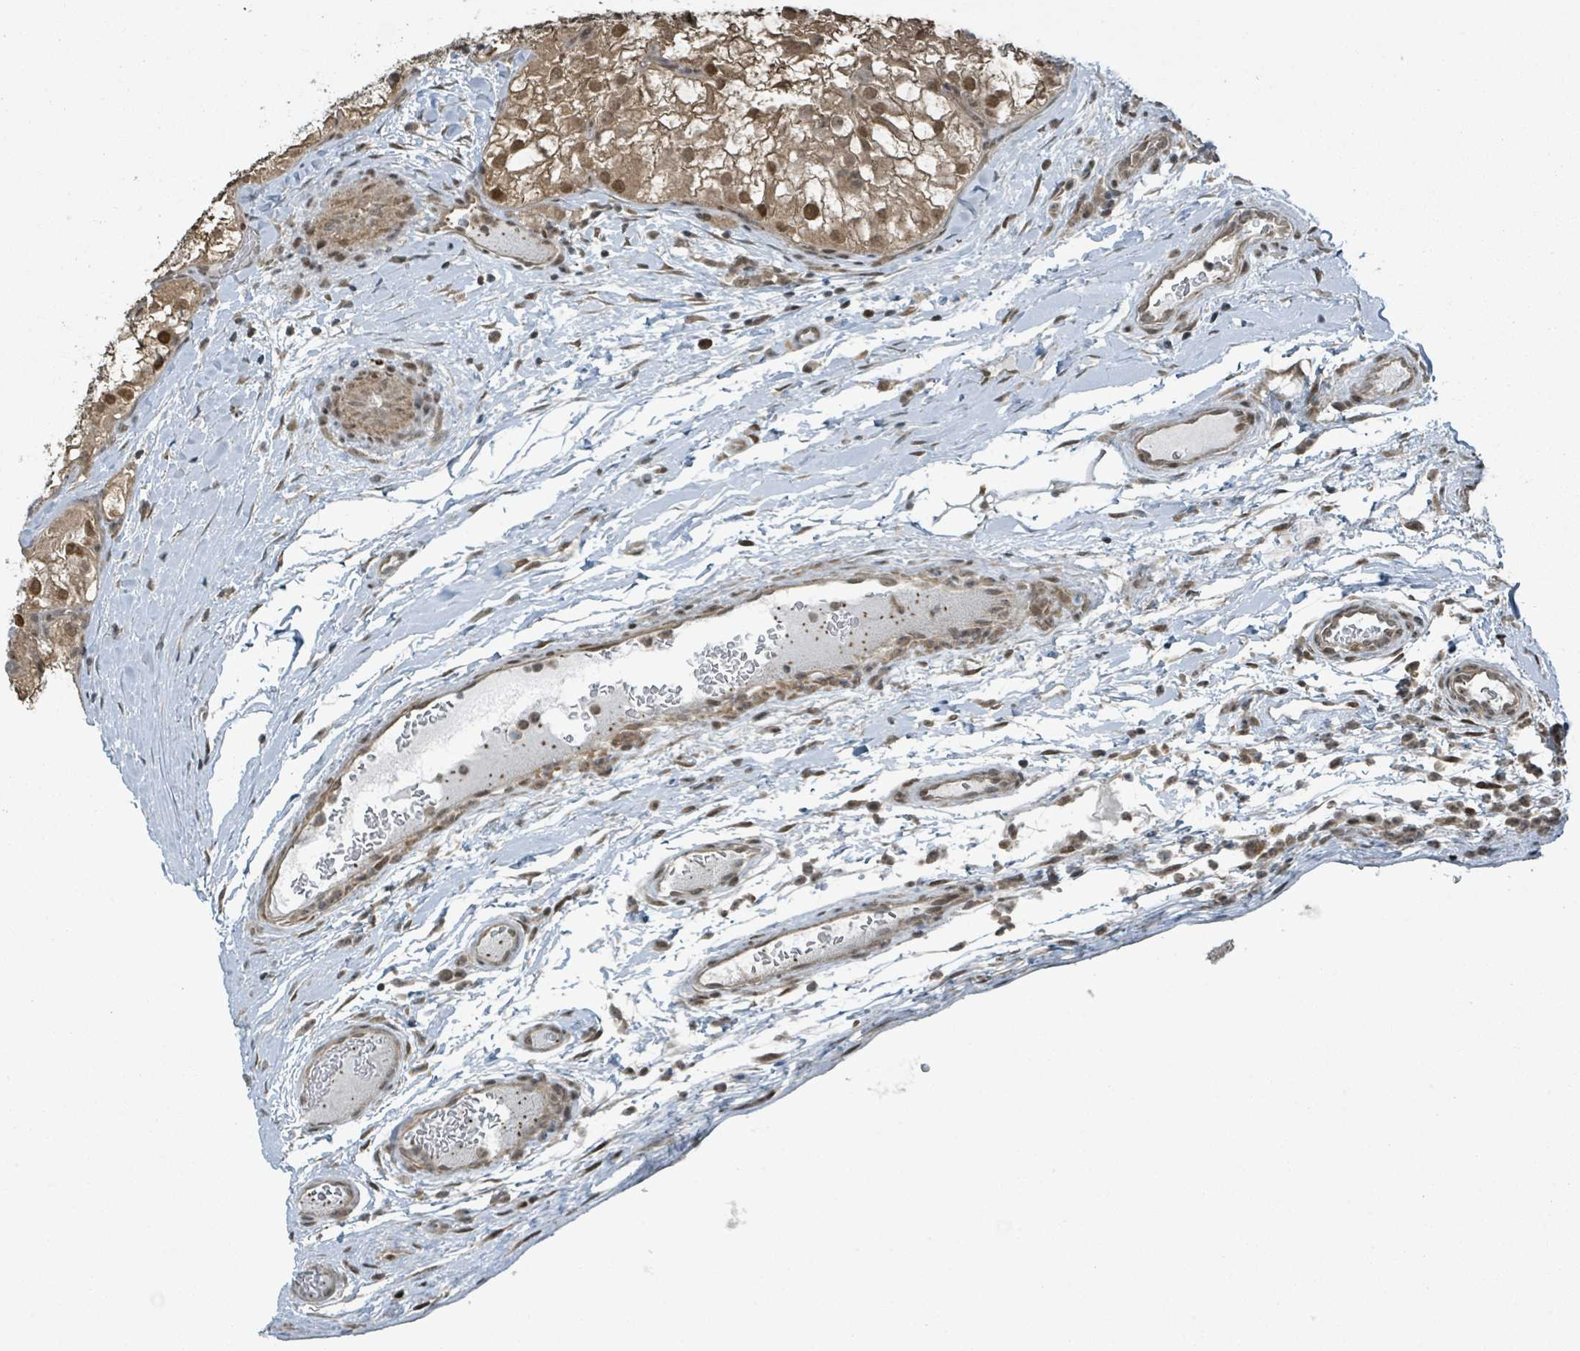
{"staining": {"intensity": "moderate", "quantity": ">75%", "location": "cytoplasmic/membranous,nuclear"}, "tissue": "renal cancer", "cell_type": "Tumor cells", "image_type": "cancer", "snomed": [{"axis": "morphology", "description": "Adenocarcinoma, NOS"}, {"axis": "topography", "description": "Kidney"}], "caption": "Renal cancer (adenocarcinoma) stained for a protein reveals moderate cytoplasmic/membranous and nuclear positivity in tumor cells.", "gene": "PHIP", "patient": {"sex": "female", "age": 72}}